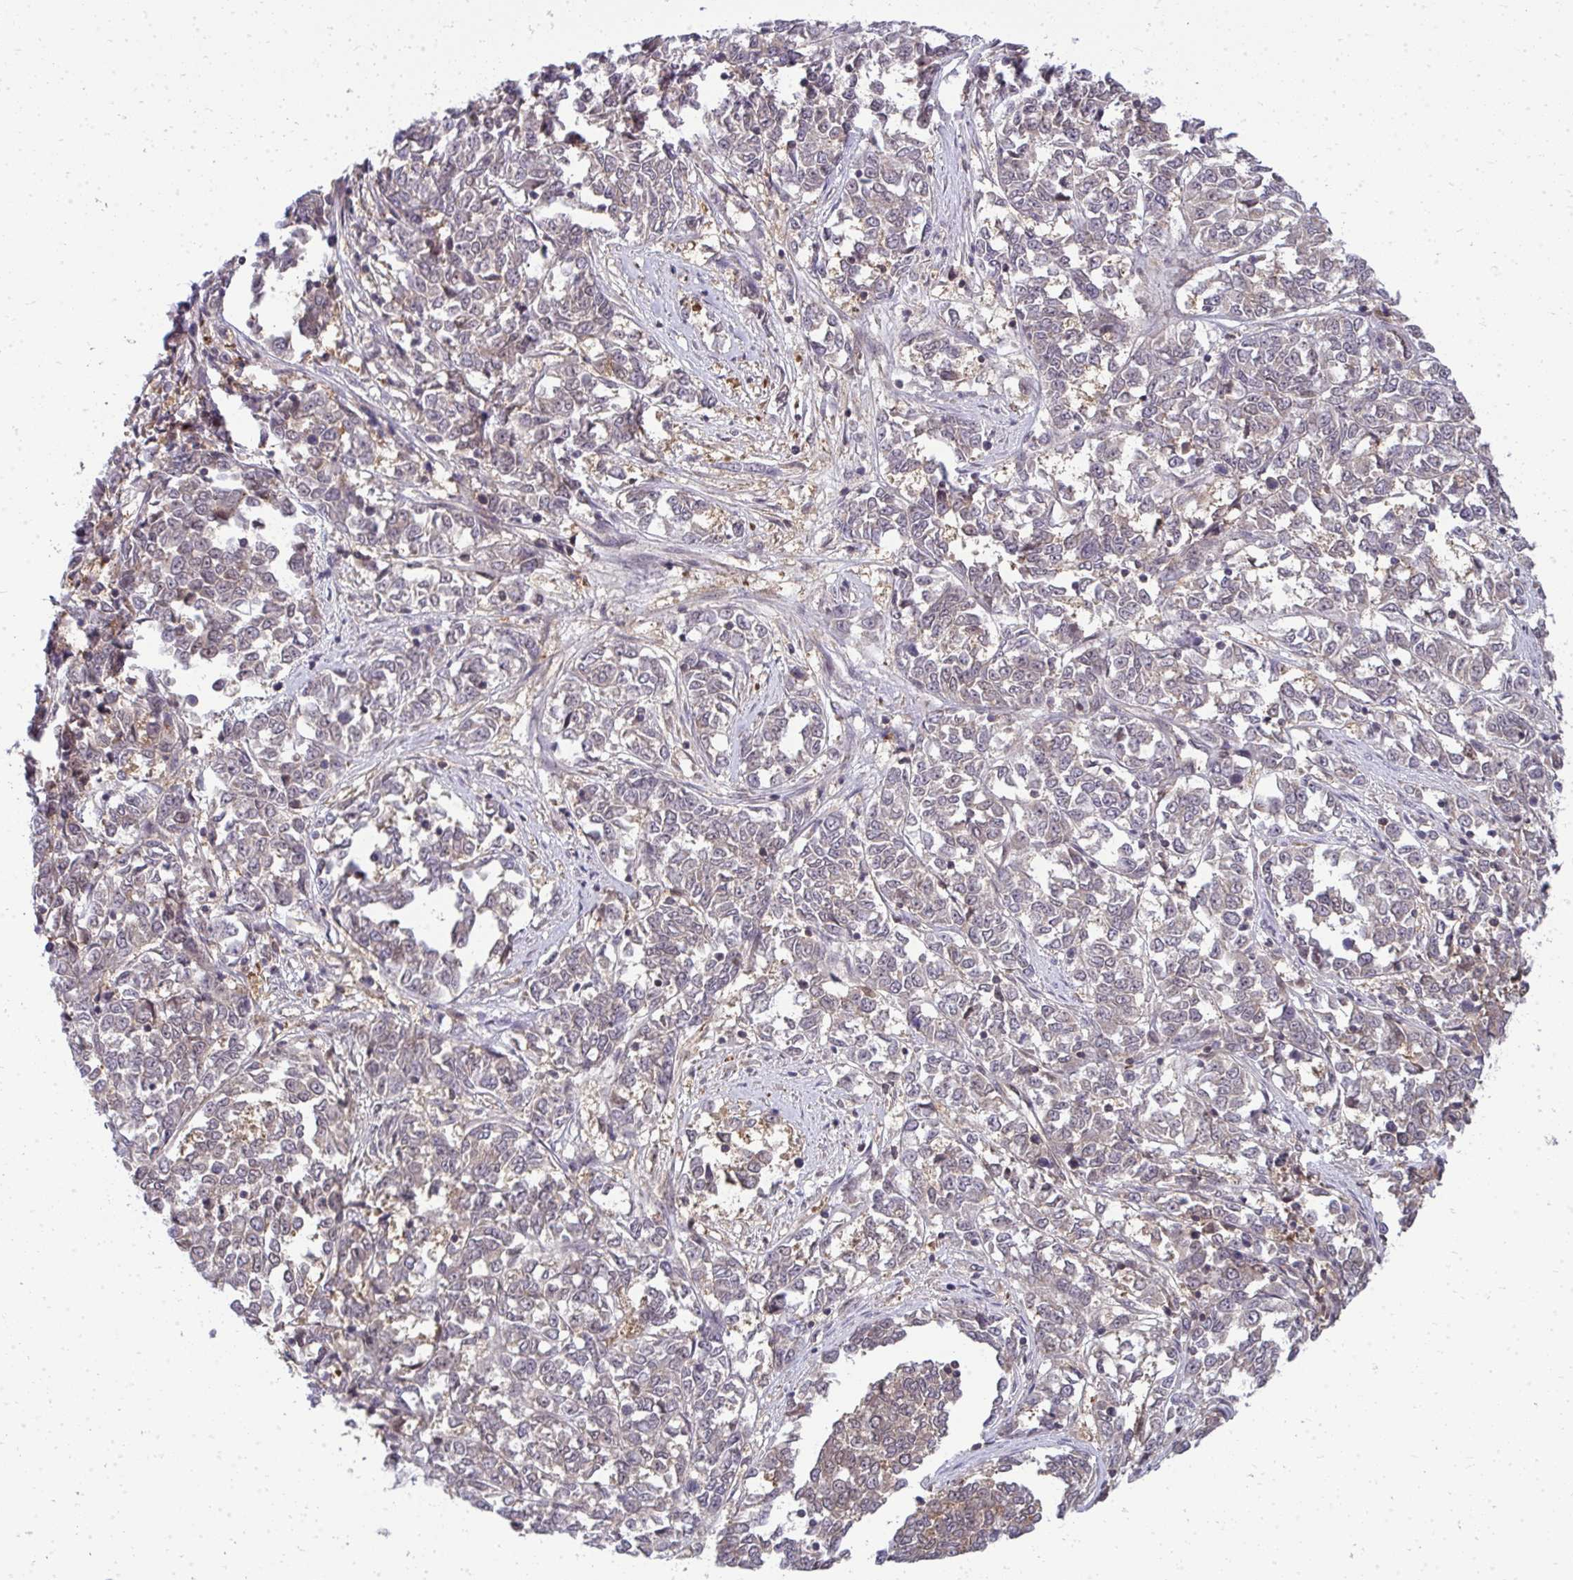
{"staining": {"intensity": "weak", "quantity": "25%-75%", "location": "cytoplasmic/membranous"}, "tissue": "melanoma", "cell_type": "Tumor cells", "image_type": "cancer", "snomed": [{"axis": "morphology", "description": "Malignant melanoma, NOS"}, {"axis": "topography", "description": "Skin"}], "caption": "Immunohistochemistry (IHC) of malignant melanoma shows low levels of weak cytoplasmic/membranous positivity in about 25%-75% of tumor cells. Using DAB (brown) and hematoxylin (blue) stains, captured at high magnification using brightfield microscopy.", "gene": "HDHD2", "patient": {"sex": "female", "age": 72}}